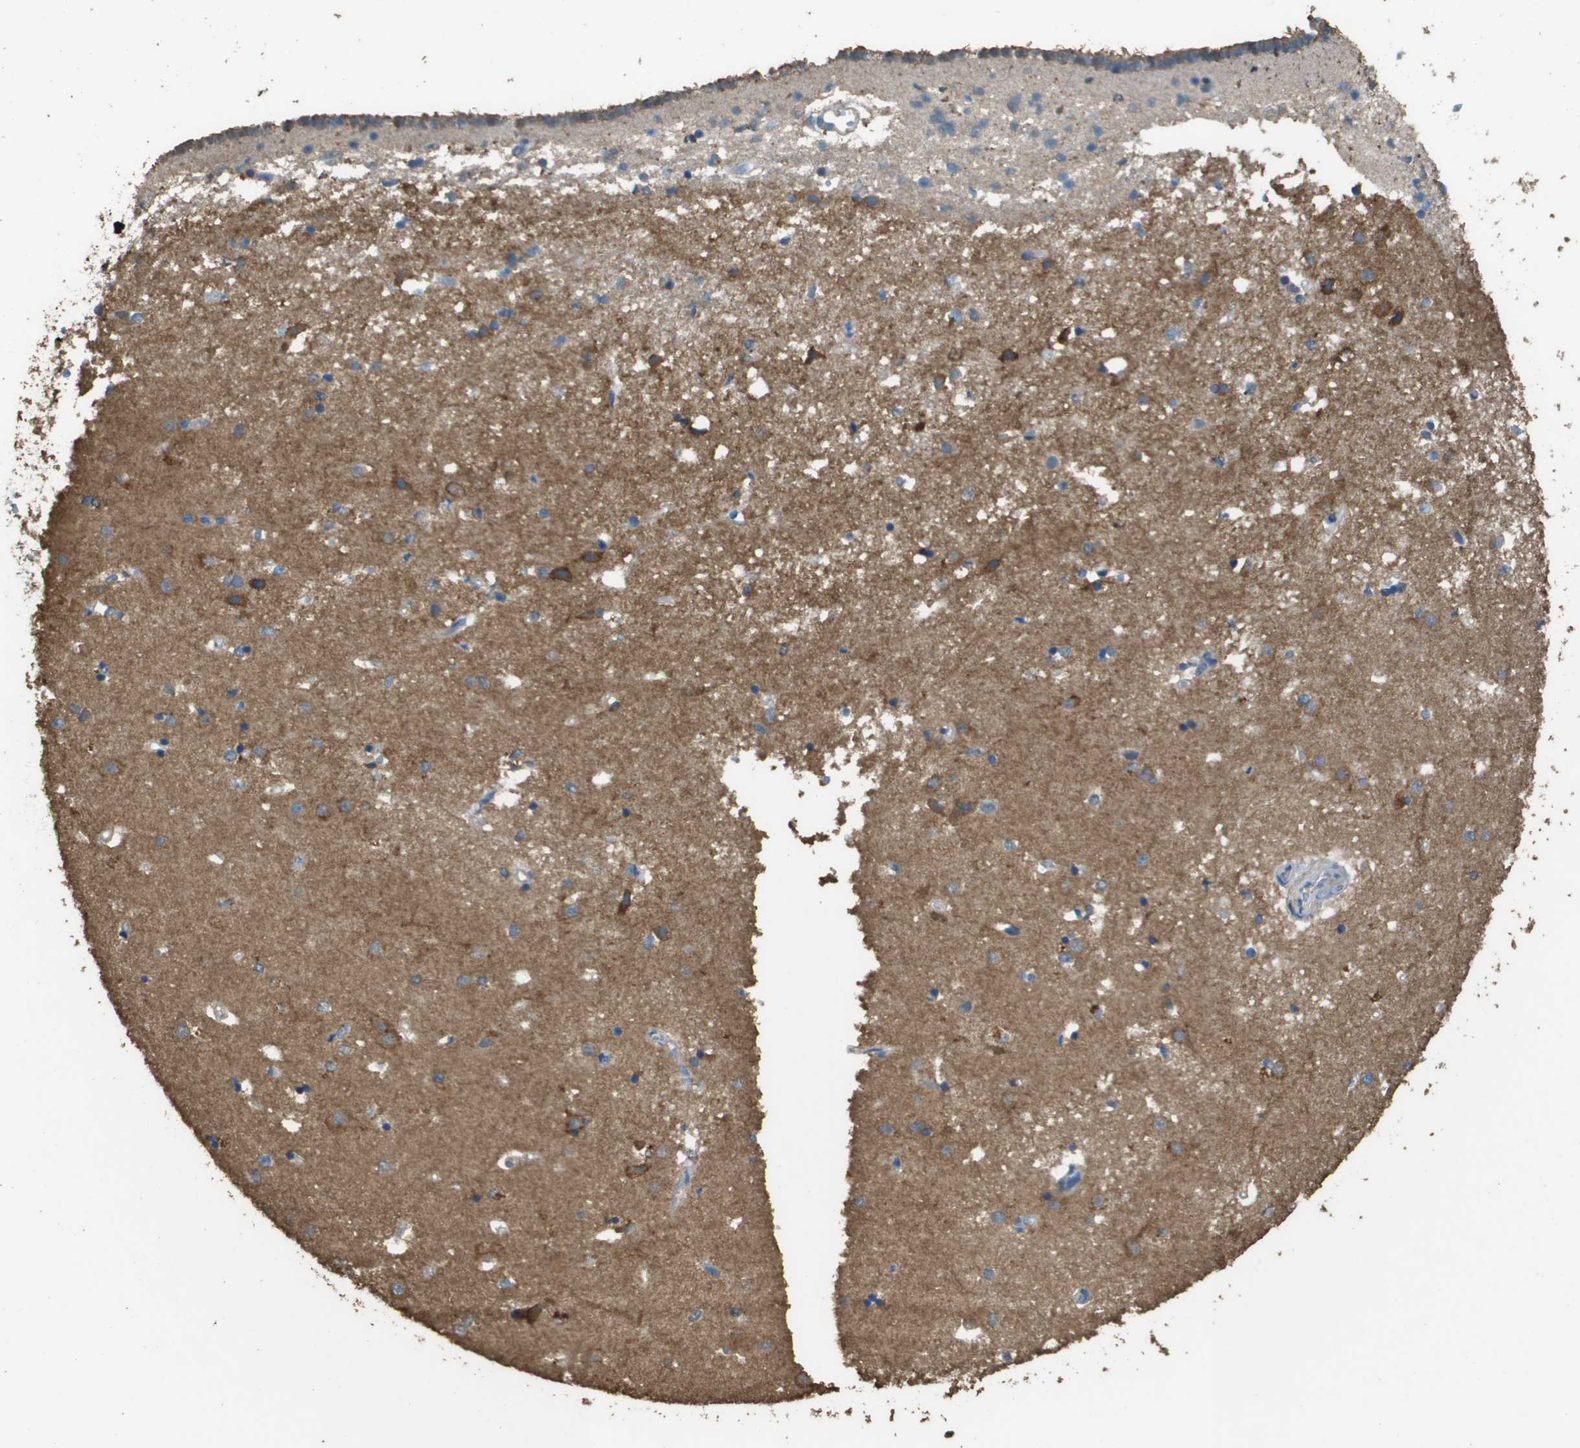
{"staining": {"intensity": "moderate", "quantity": "25%-75%", "location": "cytoplasmic/membranous"}, "tissue": "caudate", "cell_type": "Glial cells", "image_type": "normal", "snomed": [{"axis": "morphology", "description": "Normal tissue, NOS"}, {"axis": "topography", "description": "Lateral ventricle wall"}], "caption": "DAB (3,3'-diaminobenzidine) immunohistochemical staining of normal human caudate demonstrates moderate cytoplasmic/membranous protein positivity in approximately 25%-75% of glial cells.", "gene": "MS4A7", "patient": {"sex": "male", "age": 45}}